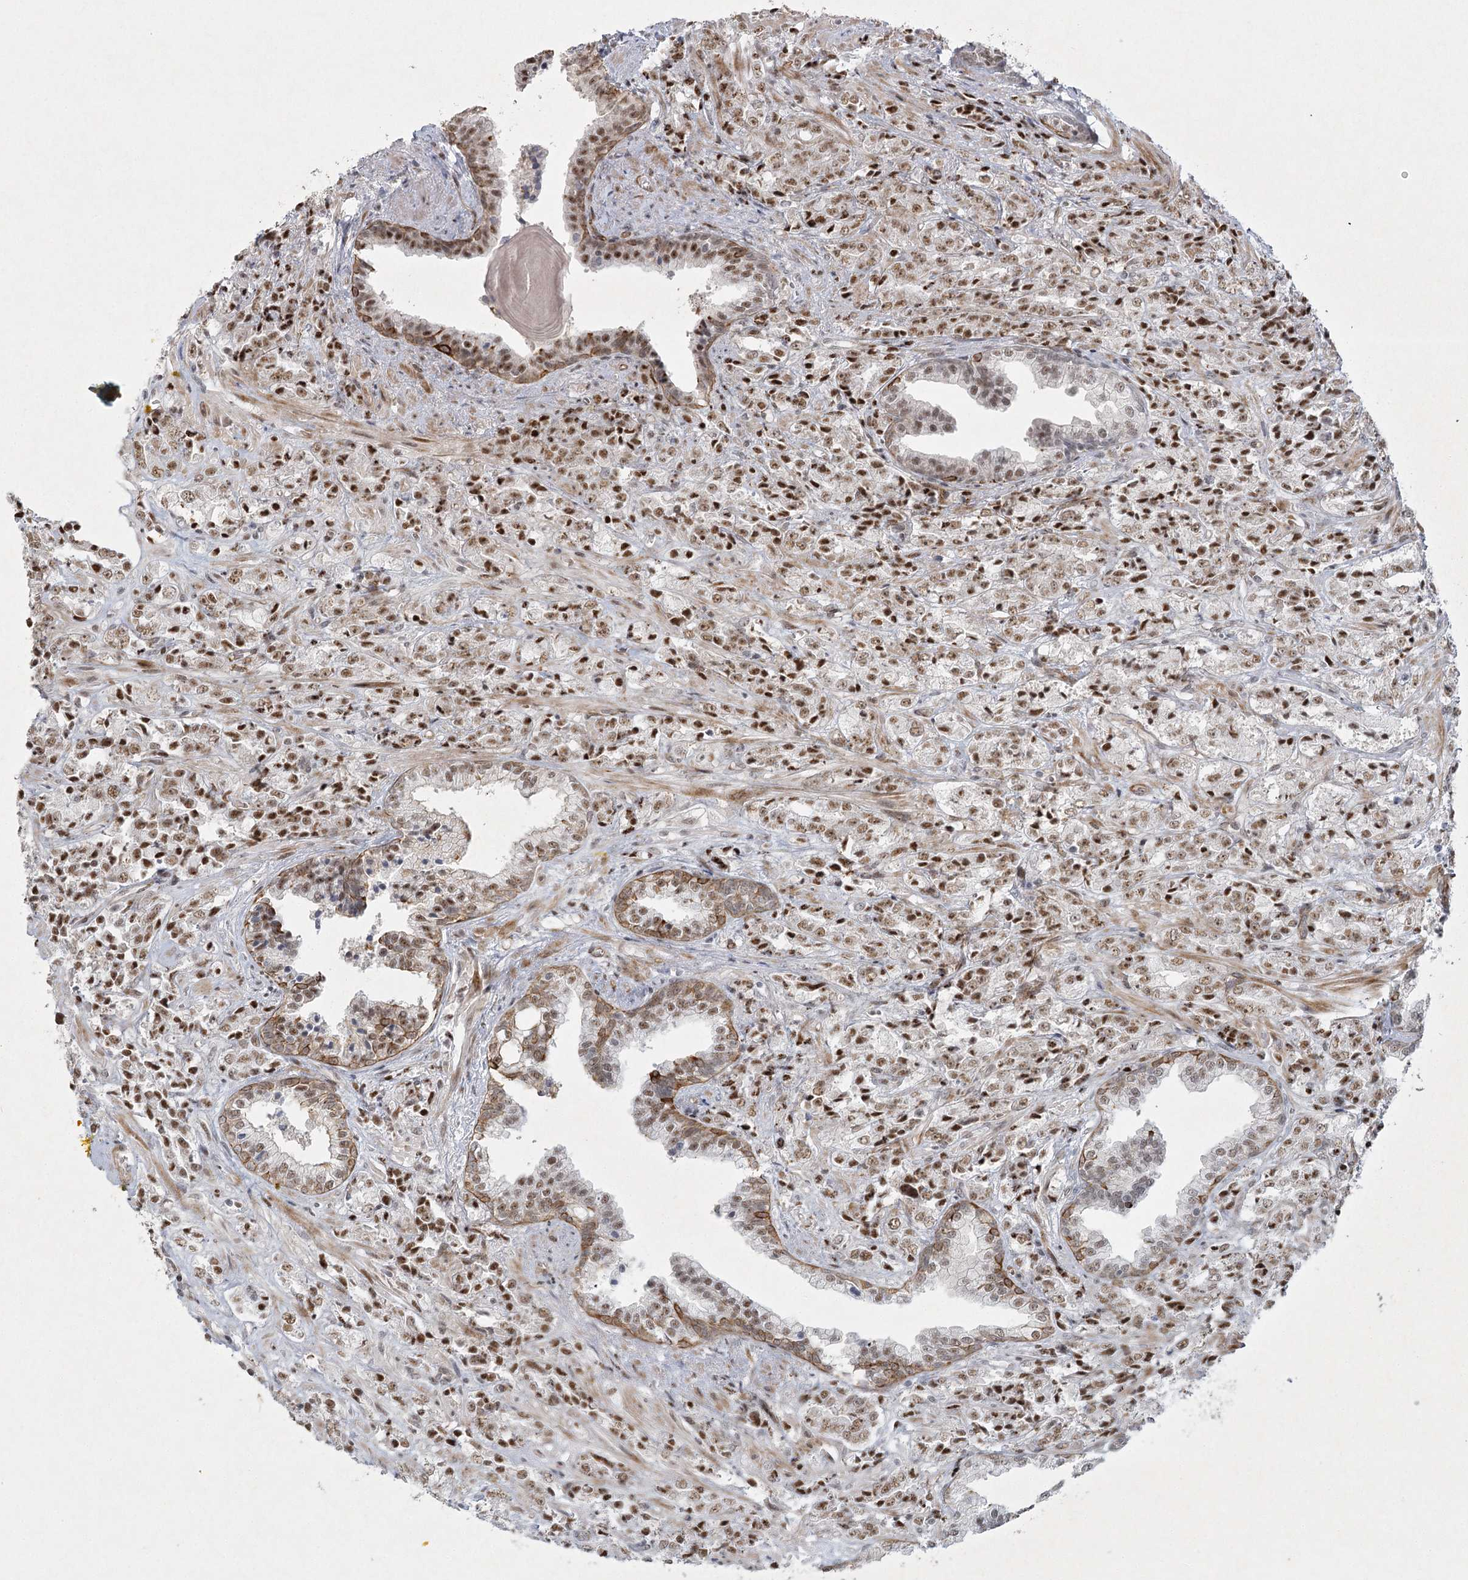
{"staining": {"intensity": "moderate", "quantity": ">75%", "location": "nuclear"}, "tissue": "prostate cancer", "cell_type": "Tumor cells", "image_type": "cancer", "snomed": [{"axis": "morphology", "description": "Adenocarcinoma, High grade"}, {"axis": "topography", "description": "Prostate"}], "caption": "Immunohistochemistry (IHC) of prostate high-grade adenocarcinoma reveals medium levels of moderate nuclear positivity in about >75% of tumor cells.", "gene": "U2SURP", "patient": {"sex": "male", "age": 71}}